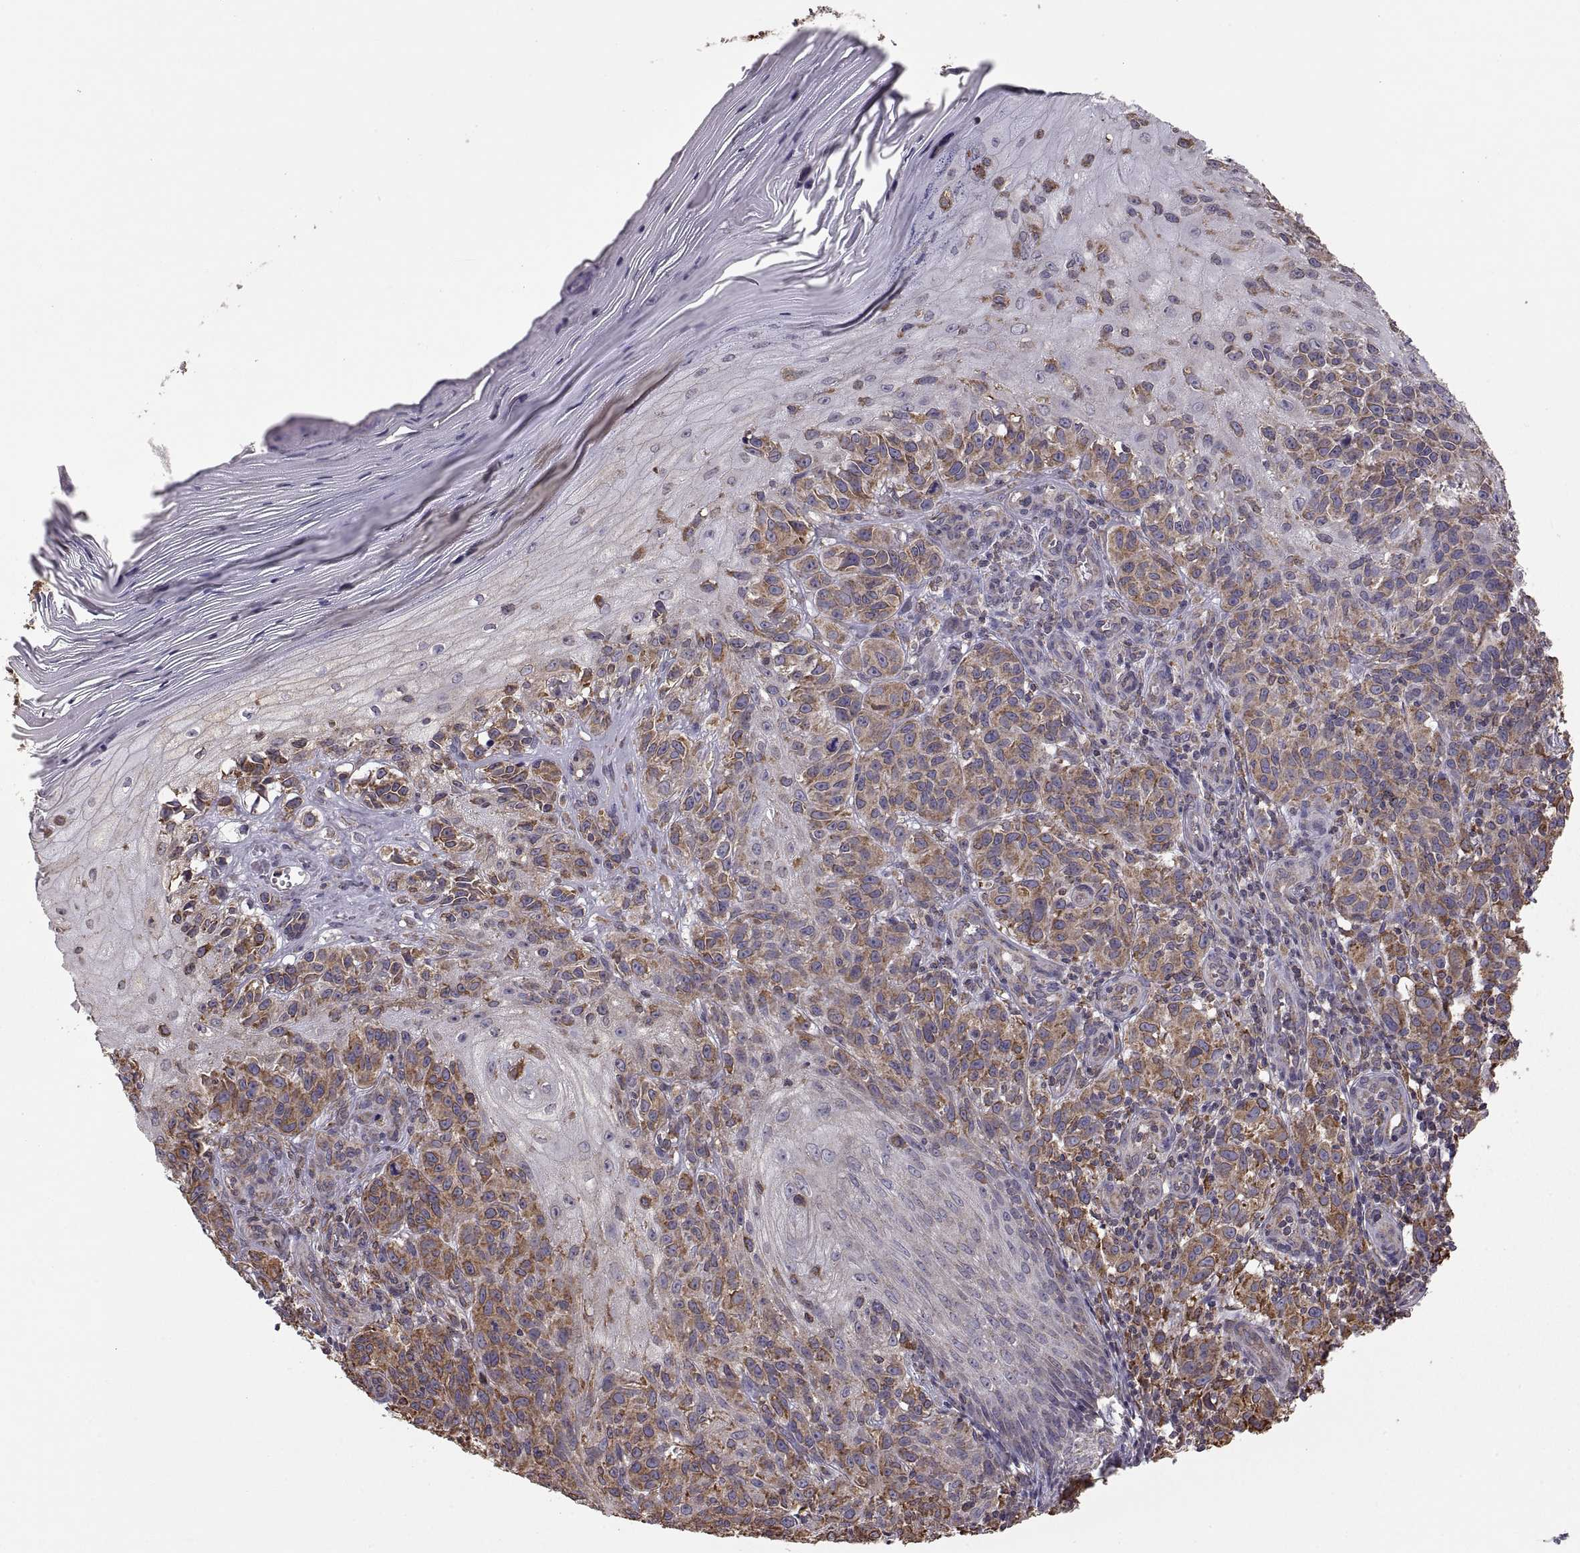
{"staining": {"intensity": "moderate", "quantity": "25%-75%", "location": "cytoplasmic/membranous"}, "tissue": "melanoma", "cell_type": "Tumor cells", "image_type": "cancer", "snomed": [{"axis": "morphology", "description": "Malignant melanoma, NOS"}, {"axis": "topography", "description": "Skin"}], "caption": "Malignant melanoma tissue demonstrates moderate cytoplasmic/membranous staining in about 25%-75% of tumor cells", "gene": "PDIA3", "patient": {"sex": "female", "age": 53}}